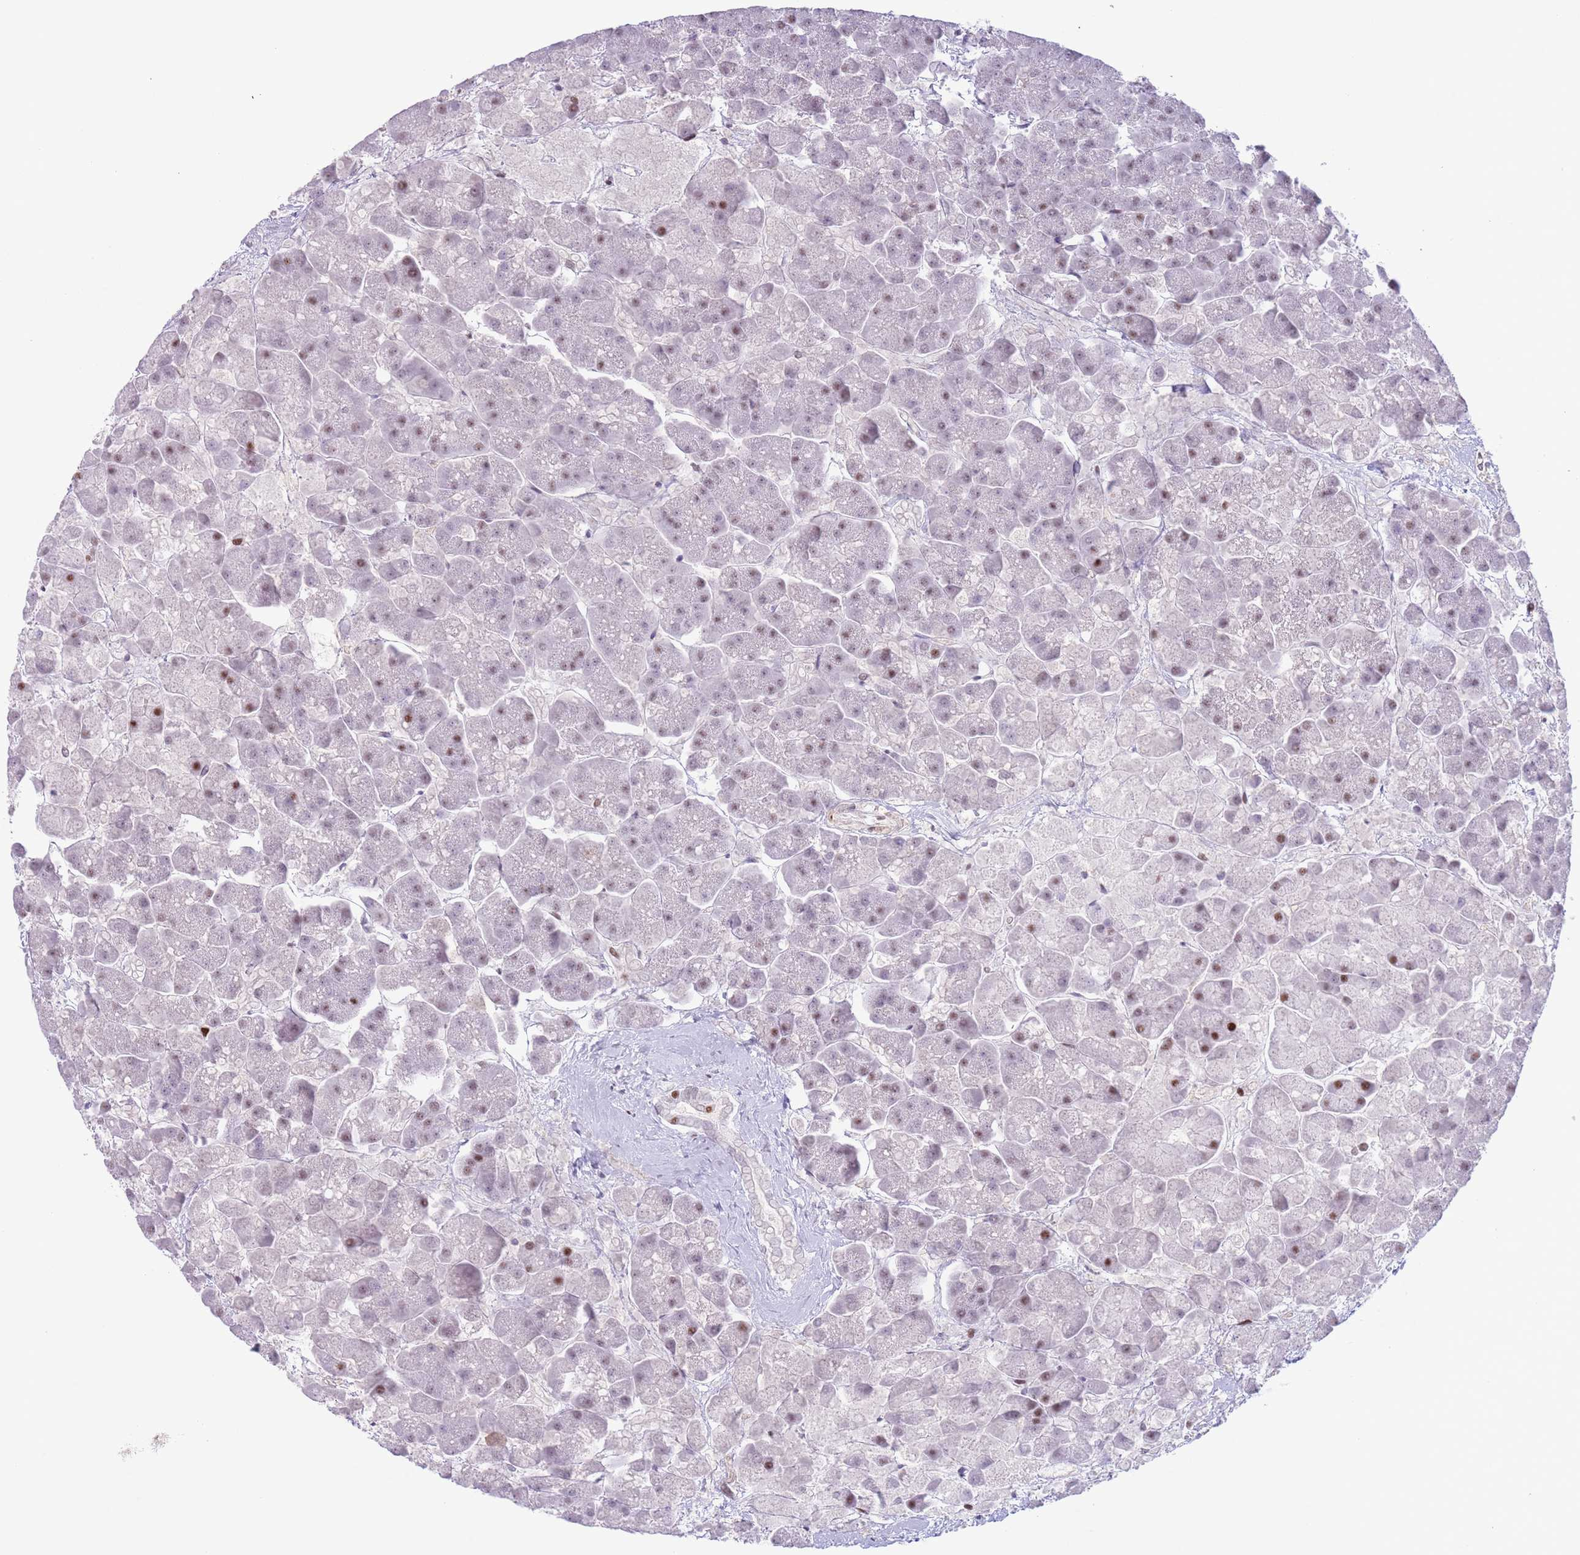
{"staining": {"intensity": "strong", "quantity": "<25%", "location": "nuclear"}, "tissue": "pancreas", "cell_type": "Exocrine glandular cells", "image_type": "normal", "snomed": [{"axis": "morphology", "description": "Normal tissue, NOS"}, {"axis": "topography", "description": "Pancreas"}, {"axis": "topography", "description": "Peripheral nerve tissue"}], "caption": "Immunohistochemical staining of unremarkable human pancreas exhibits strong nuclear protein positivity in approximately <25% of exocrine glandular cells.", "gene": "MFSD10", "patient": {"sex": "male", "age": 54}}